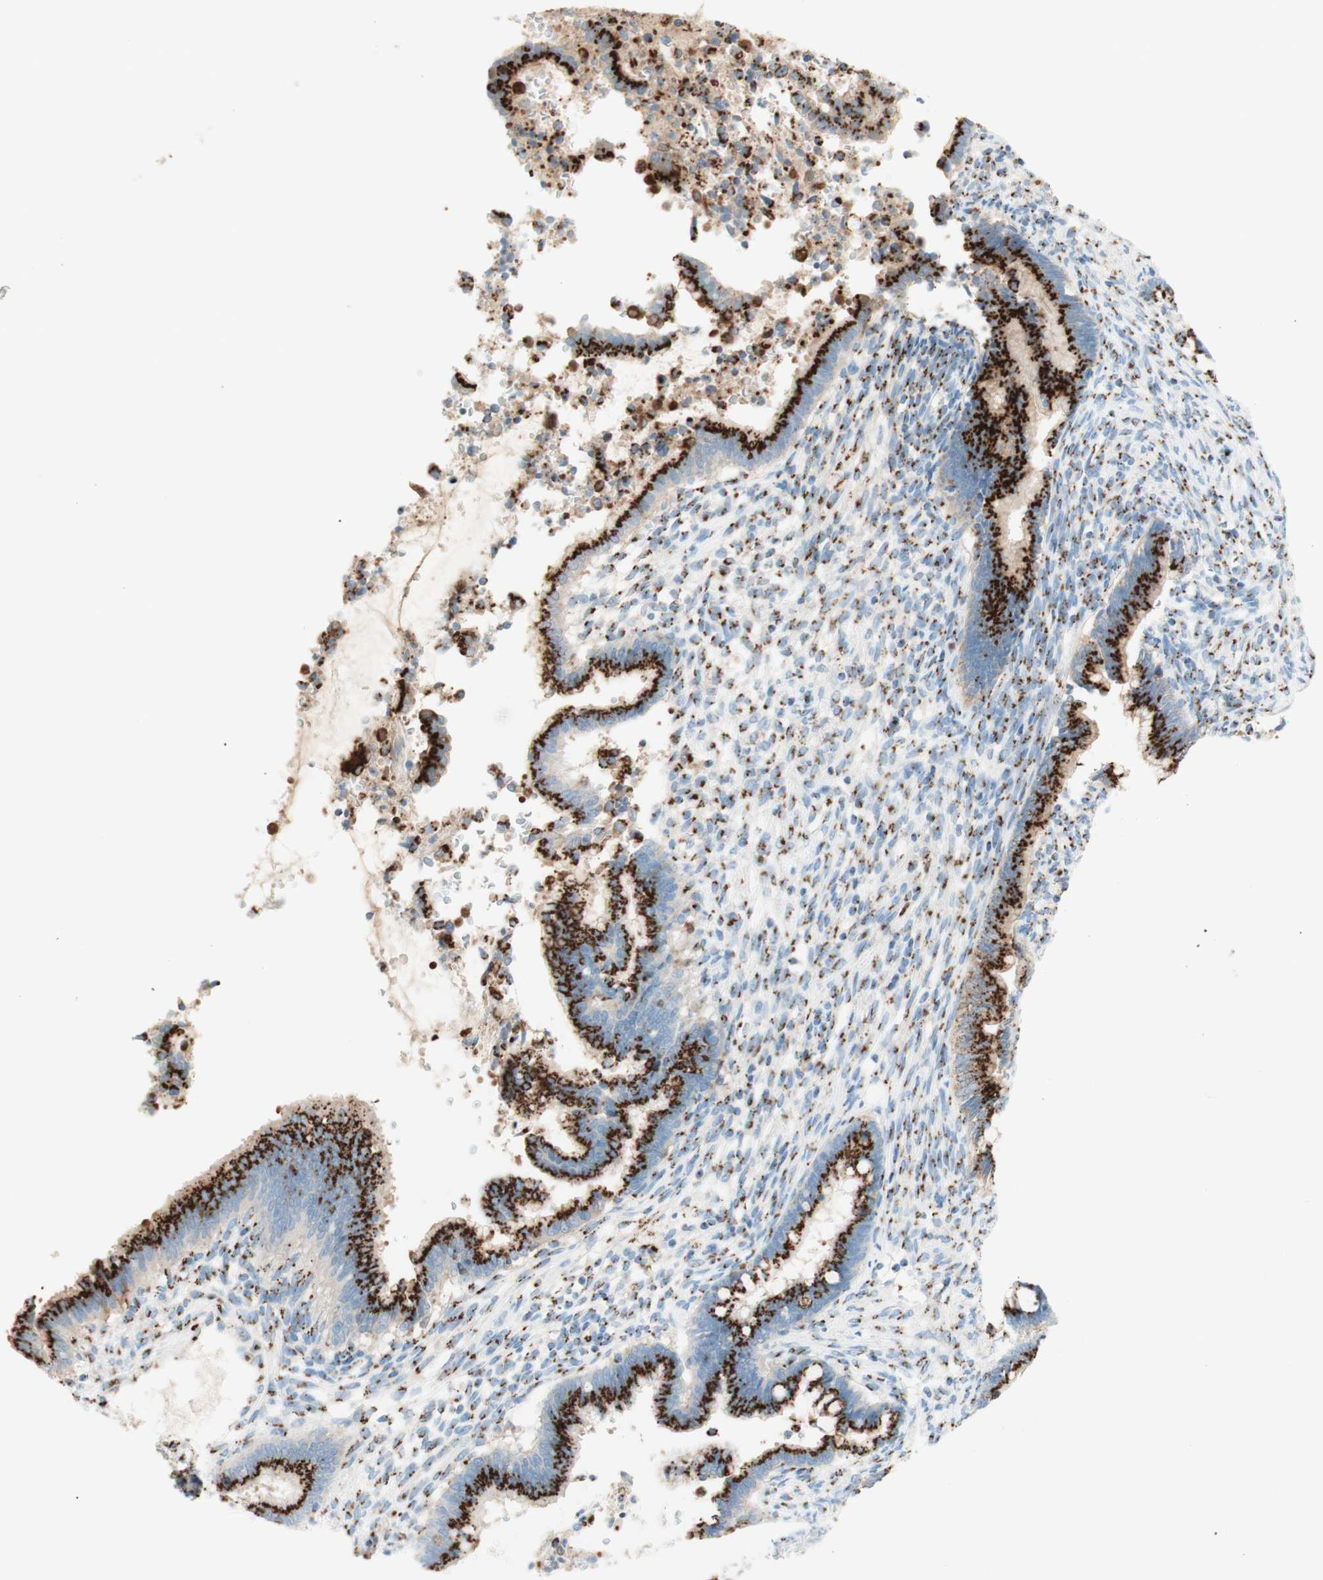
{"staining": {"intensity": "strong", "quantity": ">75%", "location": "cytoplasmic/membranous"}, "tissue": "cervical cancer", "cell_type": "Tumor cells", "image_type": "cancer", "snomed": [{"axis": "morphology", "description": "Adenocarcinoma, NOS"}, {"axis": "topography", "description": "Cervix"}], "caption": "High-magnification brightfield microscopy of adenocarcinoma (cervical) stained with DAB (3,3'-diaminobenzidine) (brown) and counterstained with hematoxylin (blue). tumor cells exhibit strong cytoplasmic/membranous positivity is identified in approximately>75% of cells.", "gene": "GOLGB1", "patient": {"sex": "female", "age": 44}}